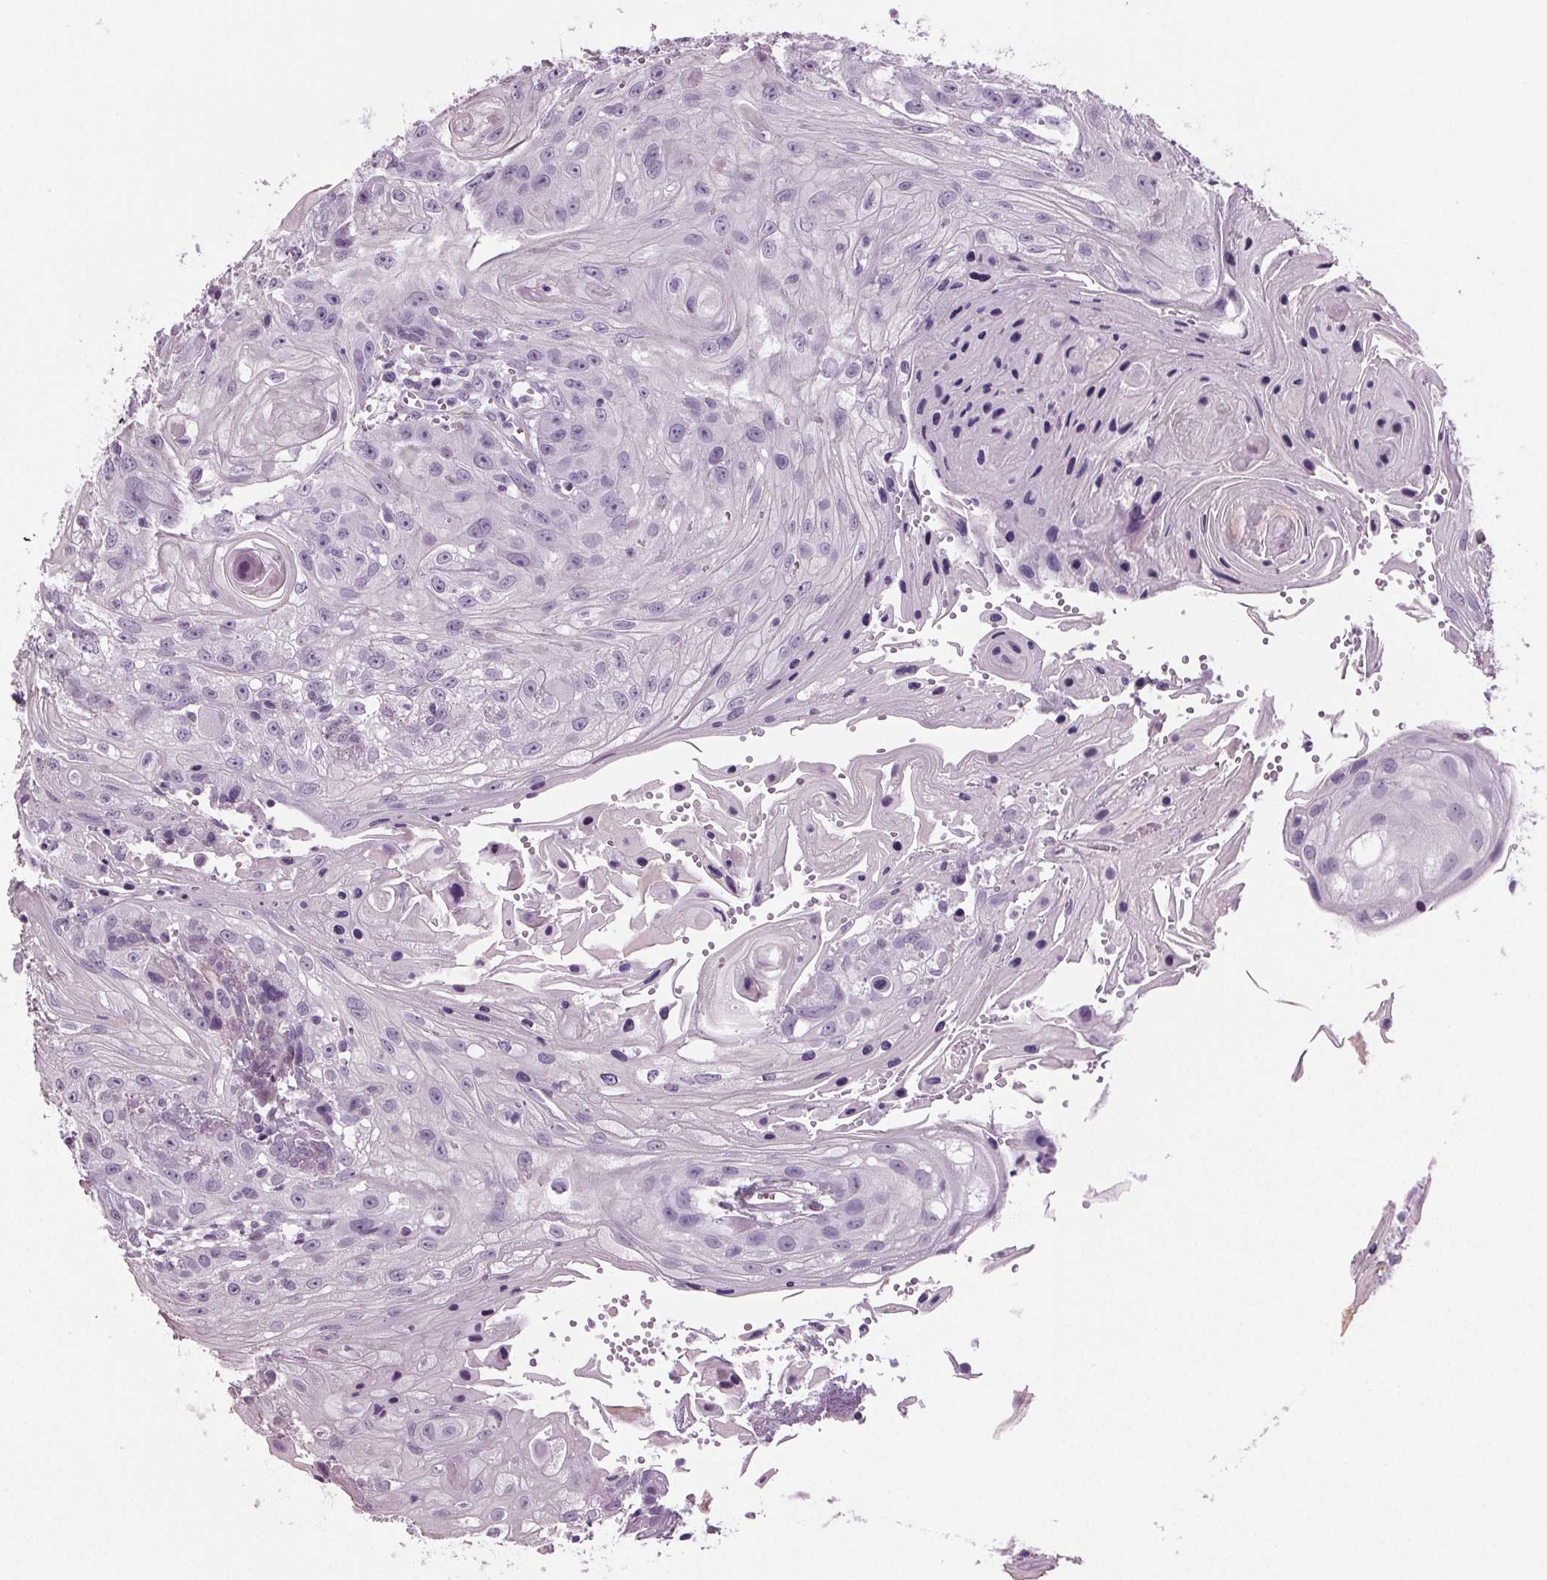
{"staining": {"intensity": "negative", "quantity": "none", "location": "none"}, "tissue": "head and neck cancer", "cell_type": "Tumor cells", "image_type": "cancer", "snomed": [{"axis": "morphology", "description": "Squamous cell carcinoma, NOS"}, {"axis": "topography", "description": "Oral tissue"}, {"axis": "topography", "description": "Head-Neck"}], "caption": "Immunohistochemical staining of human head and neck cancer (squamous cell carcinoma) exhibits no significant staining in tumor cells.", "gene": "BHLHE22", "patient": {"sex": "male", "age": 58}}